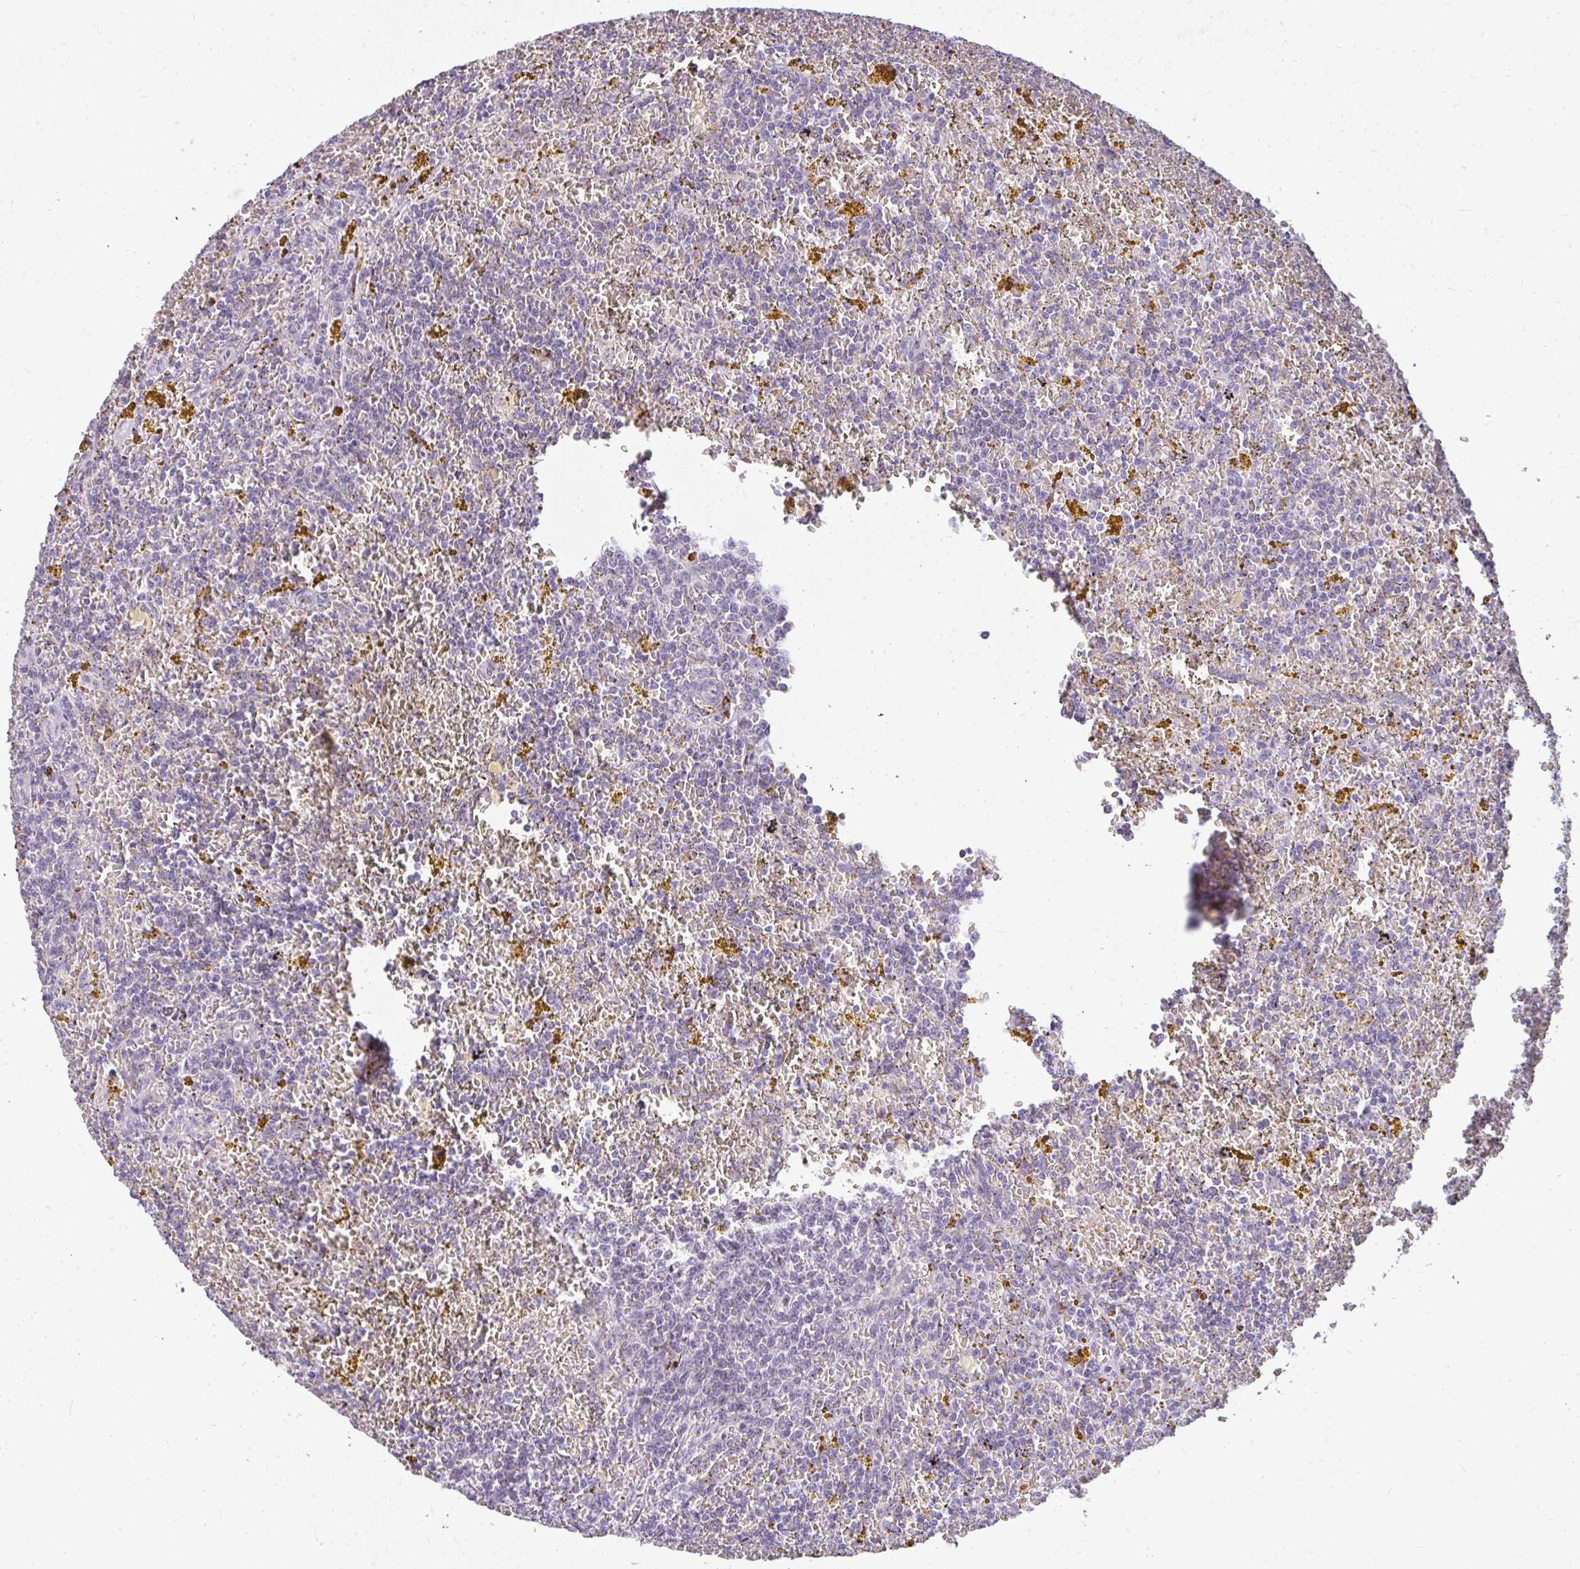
{"staining": {"intensity": "negative", "quantity": "none", "location": "none"}, "tissue": "lymphoma", "cell_type": "Tumor cells", "image_type": "cancer", "snomed": [{"axis": "morphology", "description": "Malignant lymphoma, non-Hodgkin's type, Low grade"}, {"axis": "topography", "description": "Spleen"}, {"axis": "topography", "description": "Lymph node"}], "caption": "Lymphoma was stained to show a protein in brown. There is no significant positivity in tumor cells.", "gene": "ZFYVE26", "patient": {"sex": "female", "age": 66}}